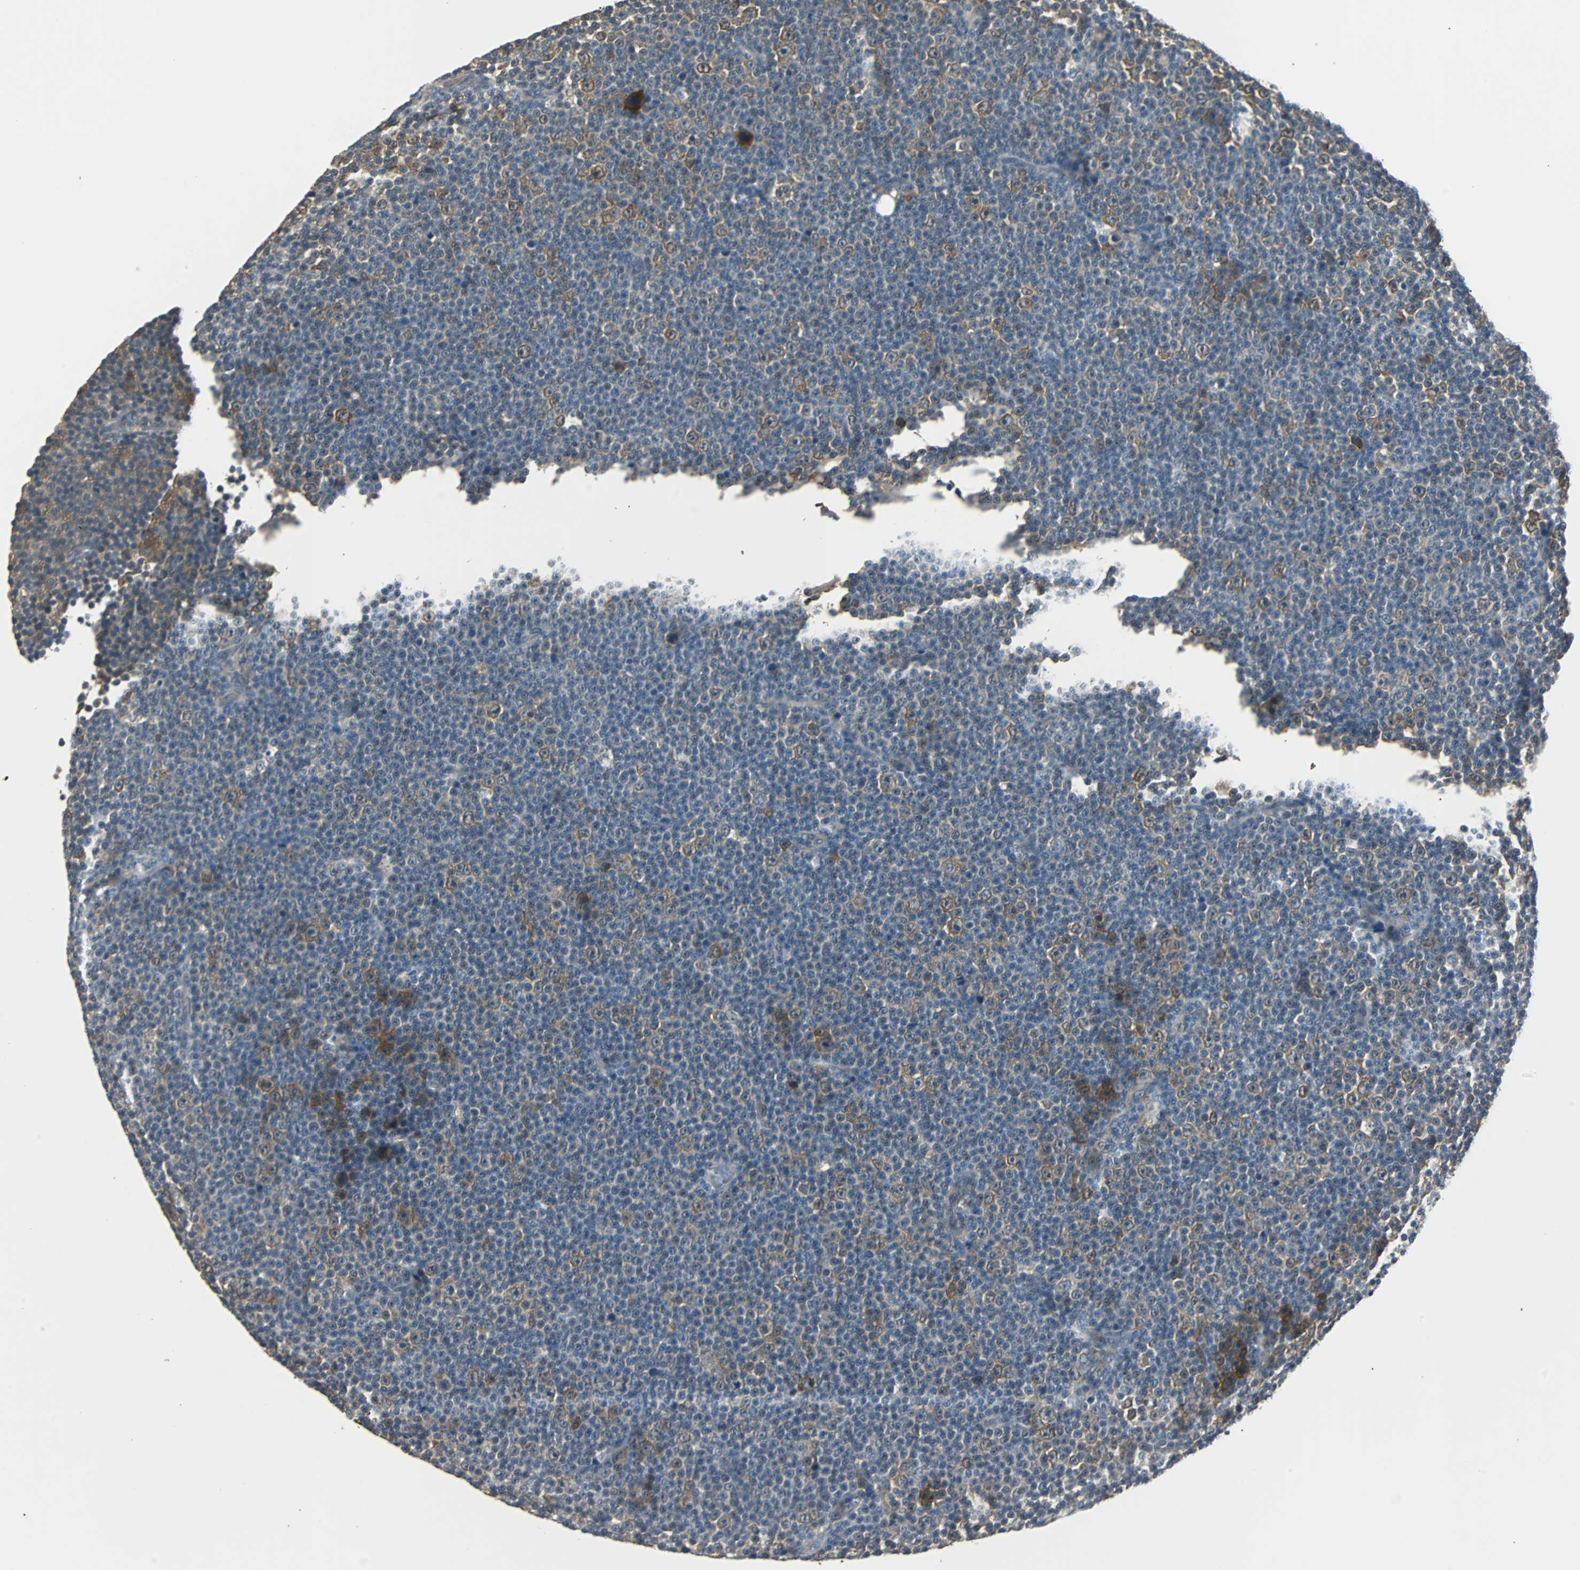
{"staining": {"intensity": "moderate", "quantity": "<25%", "location": "cytoplasmic/membranous"}, "tissue": "lymphoma", "cell_type": "Tumor cells", "image_type": "cancer", "snomed": [{"axis": "morphology", "description": "Malignant lymphoma, non-Hodgkin's type, Low grade"}, {"axis": "topography", "description": "Lymph node"}], "caption": "Protein expression analysis of lymphoma displays moderate cytoplasmic/membranous positivity in approximately <25% of tumor cells.", "gene": "ABHD2", "patient": {"sex": "female", "age": 67}}